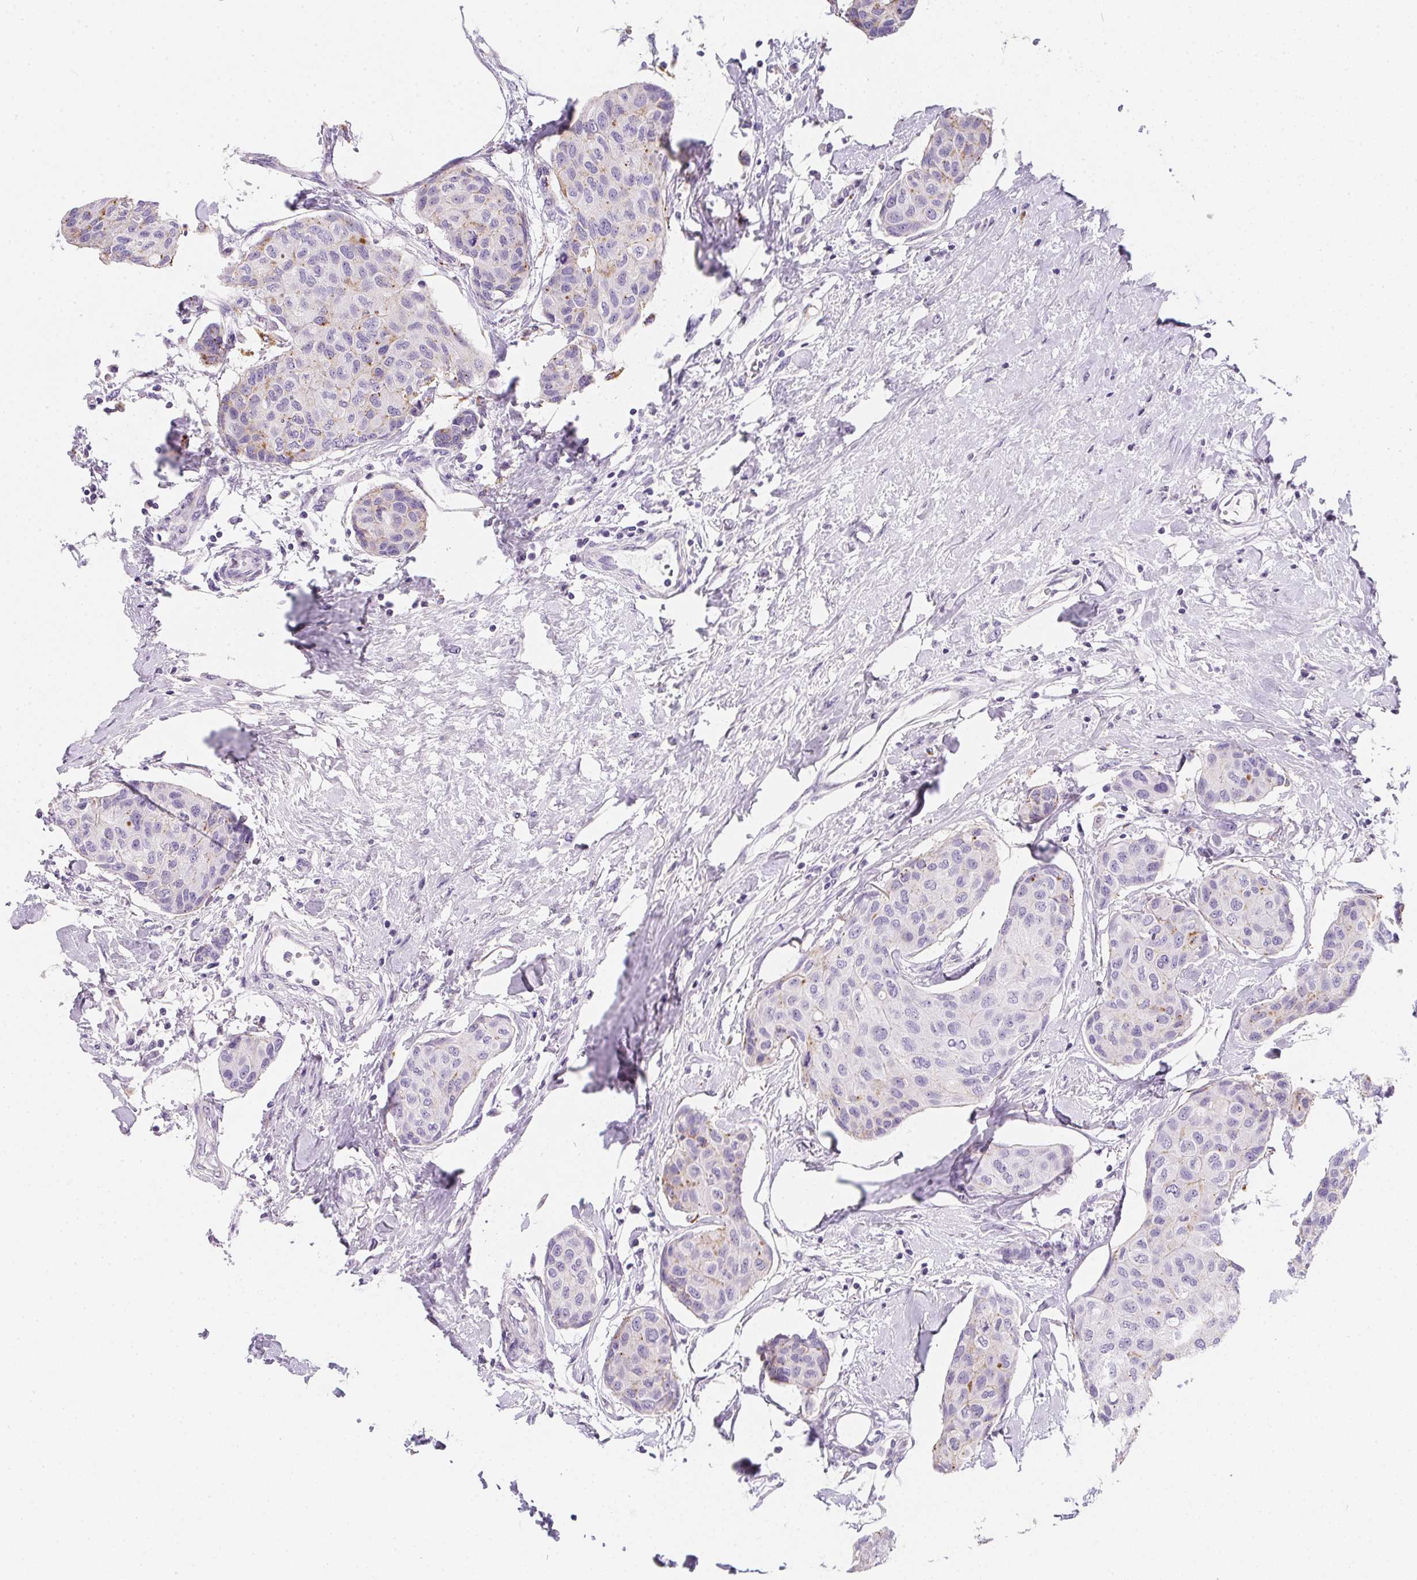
{"staining": {"intensity": "weak", "quantity": "<25%", "location": "cytoplasmic/membranous"}, "tissue": "breast cancer", "cell_type": "Tumor cells", "image_type": "cancer", "snomed": [{"axis": "morphology", "description": "Duct carcinoma"}, {"axis": "topography", "description": "Breast"}], "caption": "DAB immunohistochemical staining of human infiltrating ductal carcinoma (breast) reveals no significant expression in tumor cells.", "gene": "AQP5", "patient": {"sex": "female", "age": 80}}